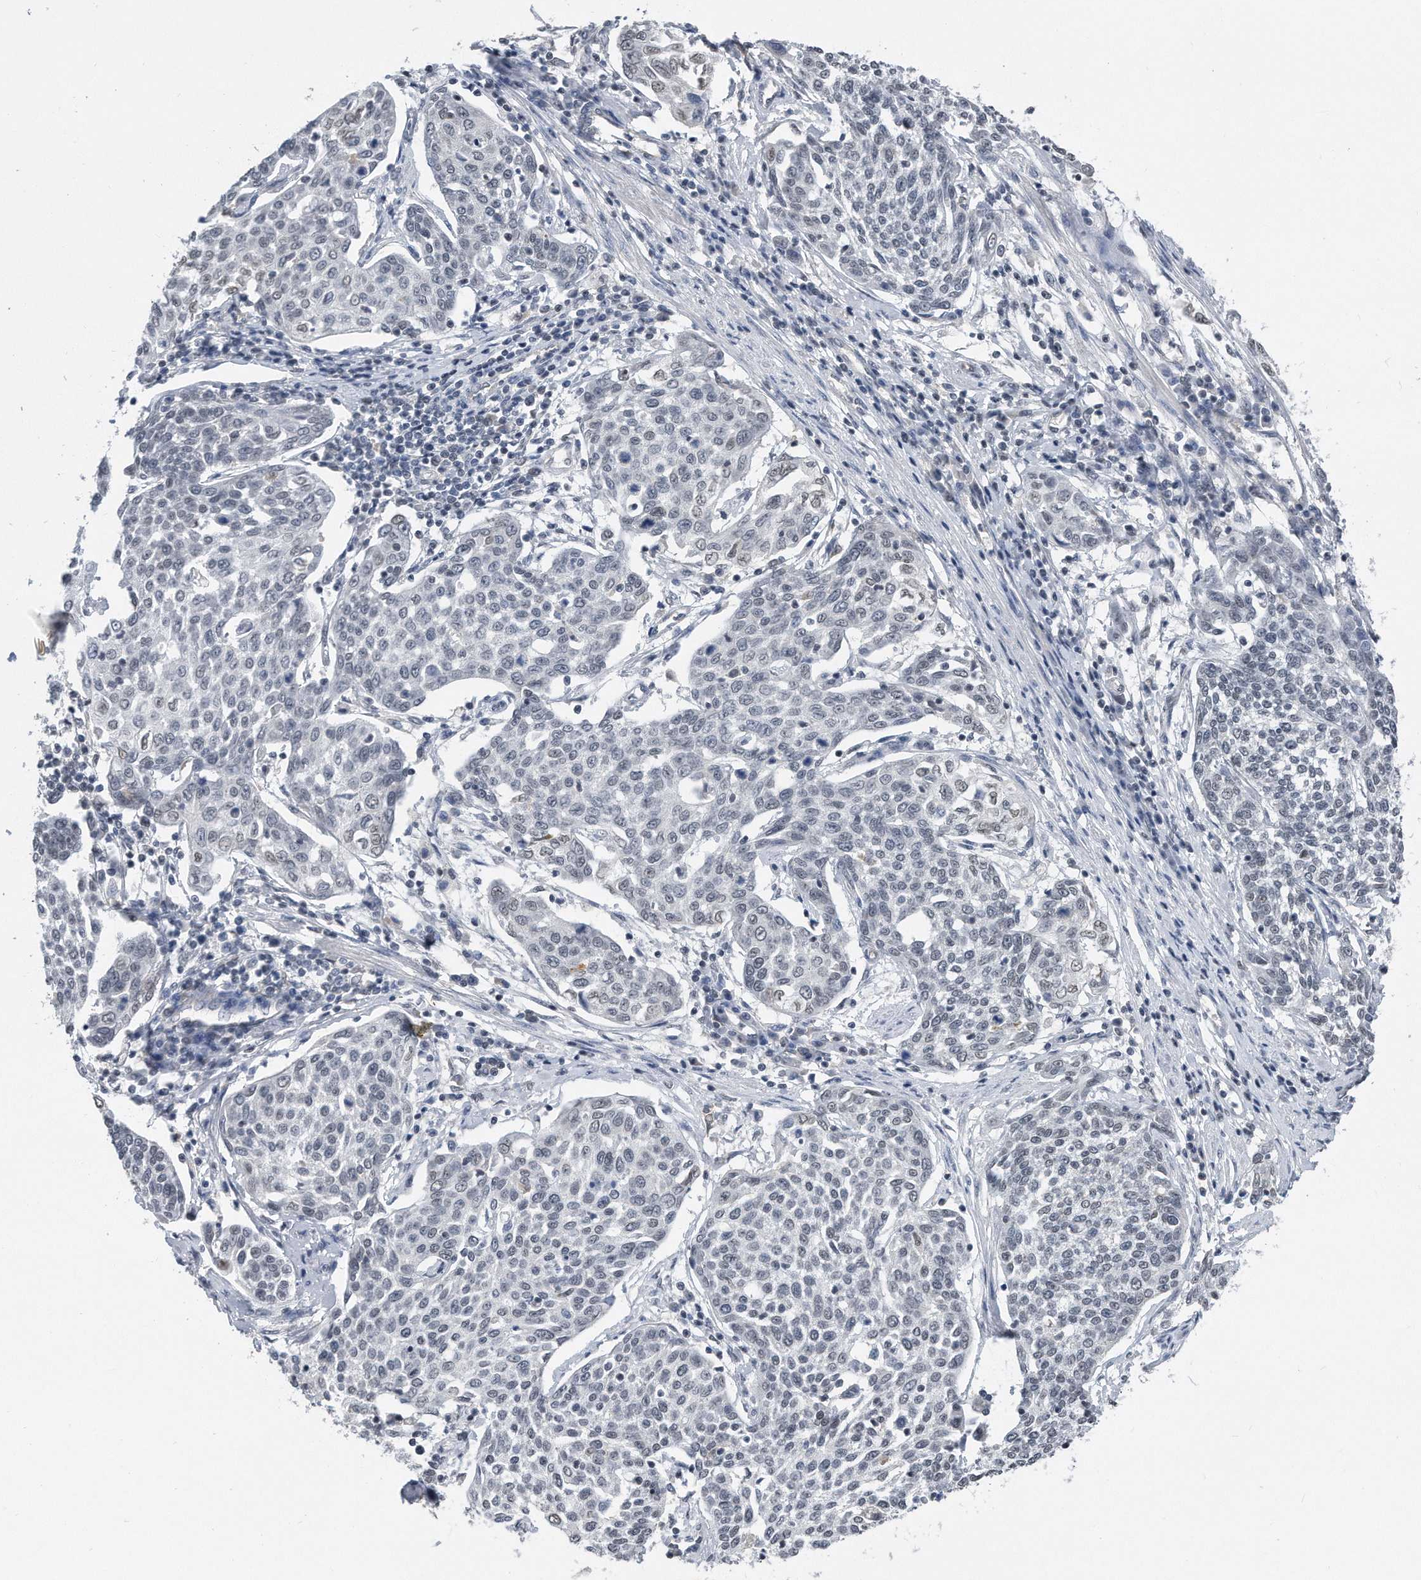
{"staining": {"intensity": "negative", "quantity": "none", "location": "none"}, "tissue": "cervical cancer", "cell_type": "Tumor cells", "image_type": "cancer", "snomed": [{"axis": "morphology", "description": "Squamous cell carcinoma, NOS"}, {"axis": "topography", "description": "Cervix"}], "caption": "High power microscopy histopathology image of an immunohistochemistry photomicrograph of squamous cell carcinoma (cervical), revealing no significant staining in tumor cells. (DAB (3,3'-diaminobenzidine) immunohistochemistry visualized using brightfield microscopy, high magnification).", "gene": "TP53INP1", "patient": {"sex": "female", "age": 34}}